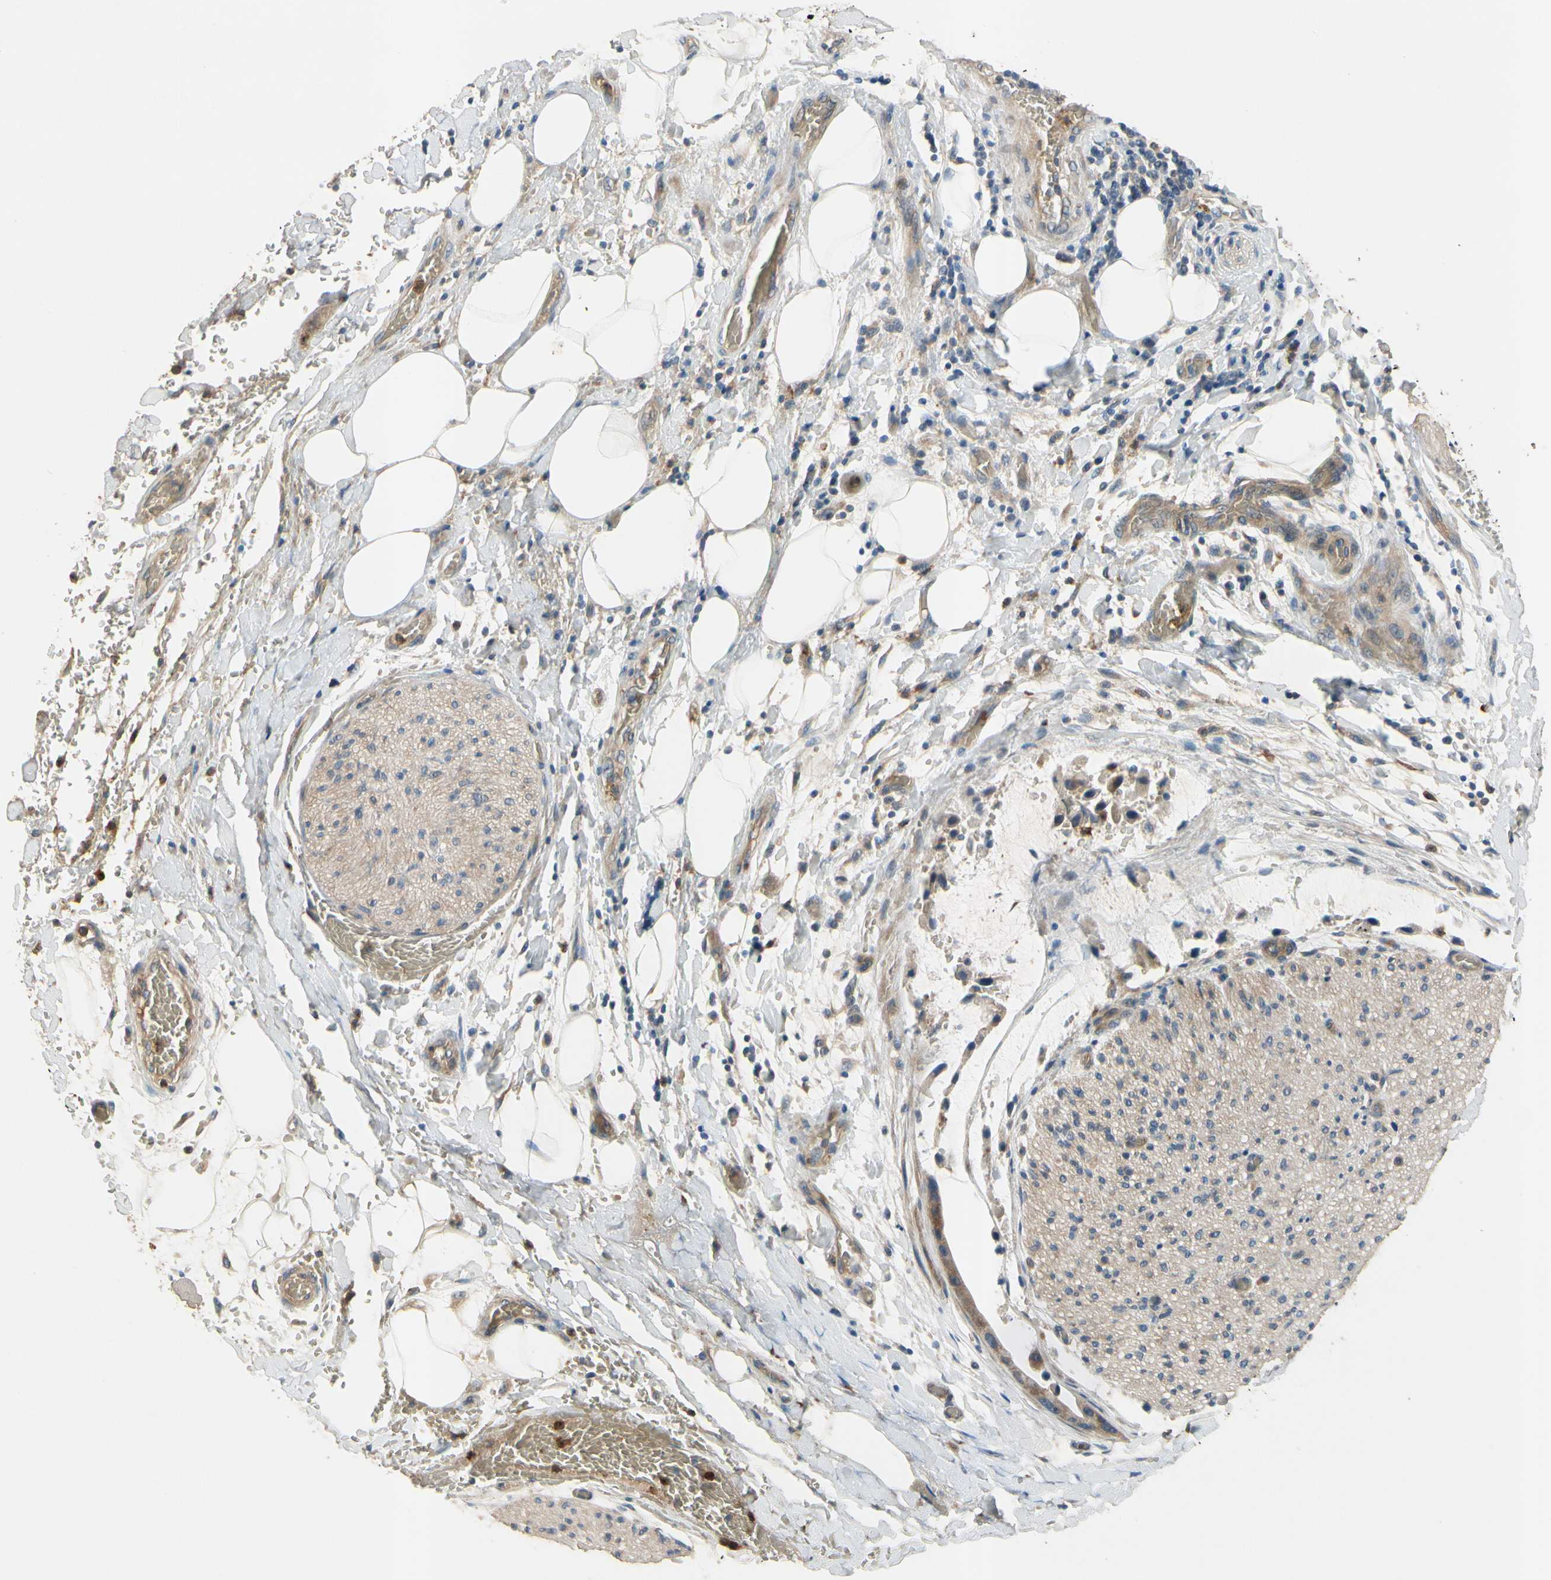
{"staining": {"intensity": "weak", "quantity": ">75%", "location": "cytoplasmic/membranous"}, "tissue": "adipose tissue", "cell_type": "Adipocytes", "image_type": "normal", "snomed": [{"axis": "morphology", "description": "Normal tissue, NOS"}, {"axis": "morphology", "description": "Cholangiocarcinoma"}, {"axis": "topography", "description": "Liver"}, {"axis": "topography", "description": "Peripheral nerve tissue"}], "caption": "An image of adipose tissue stained for a protein displays weak cytoplasmic/membranous brown staining in adipocytes.", "gene": "SIGLEC5", "patient": {"sex": "male", "age": 50}}